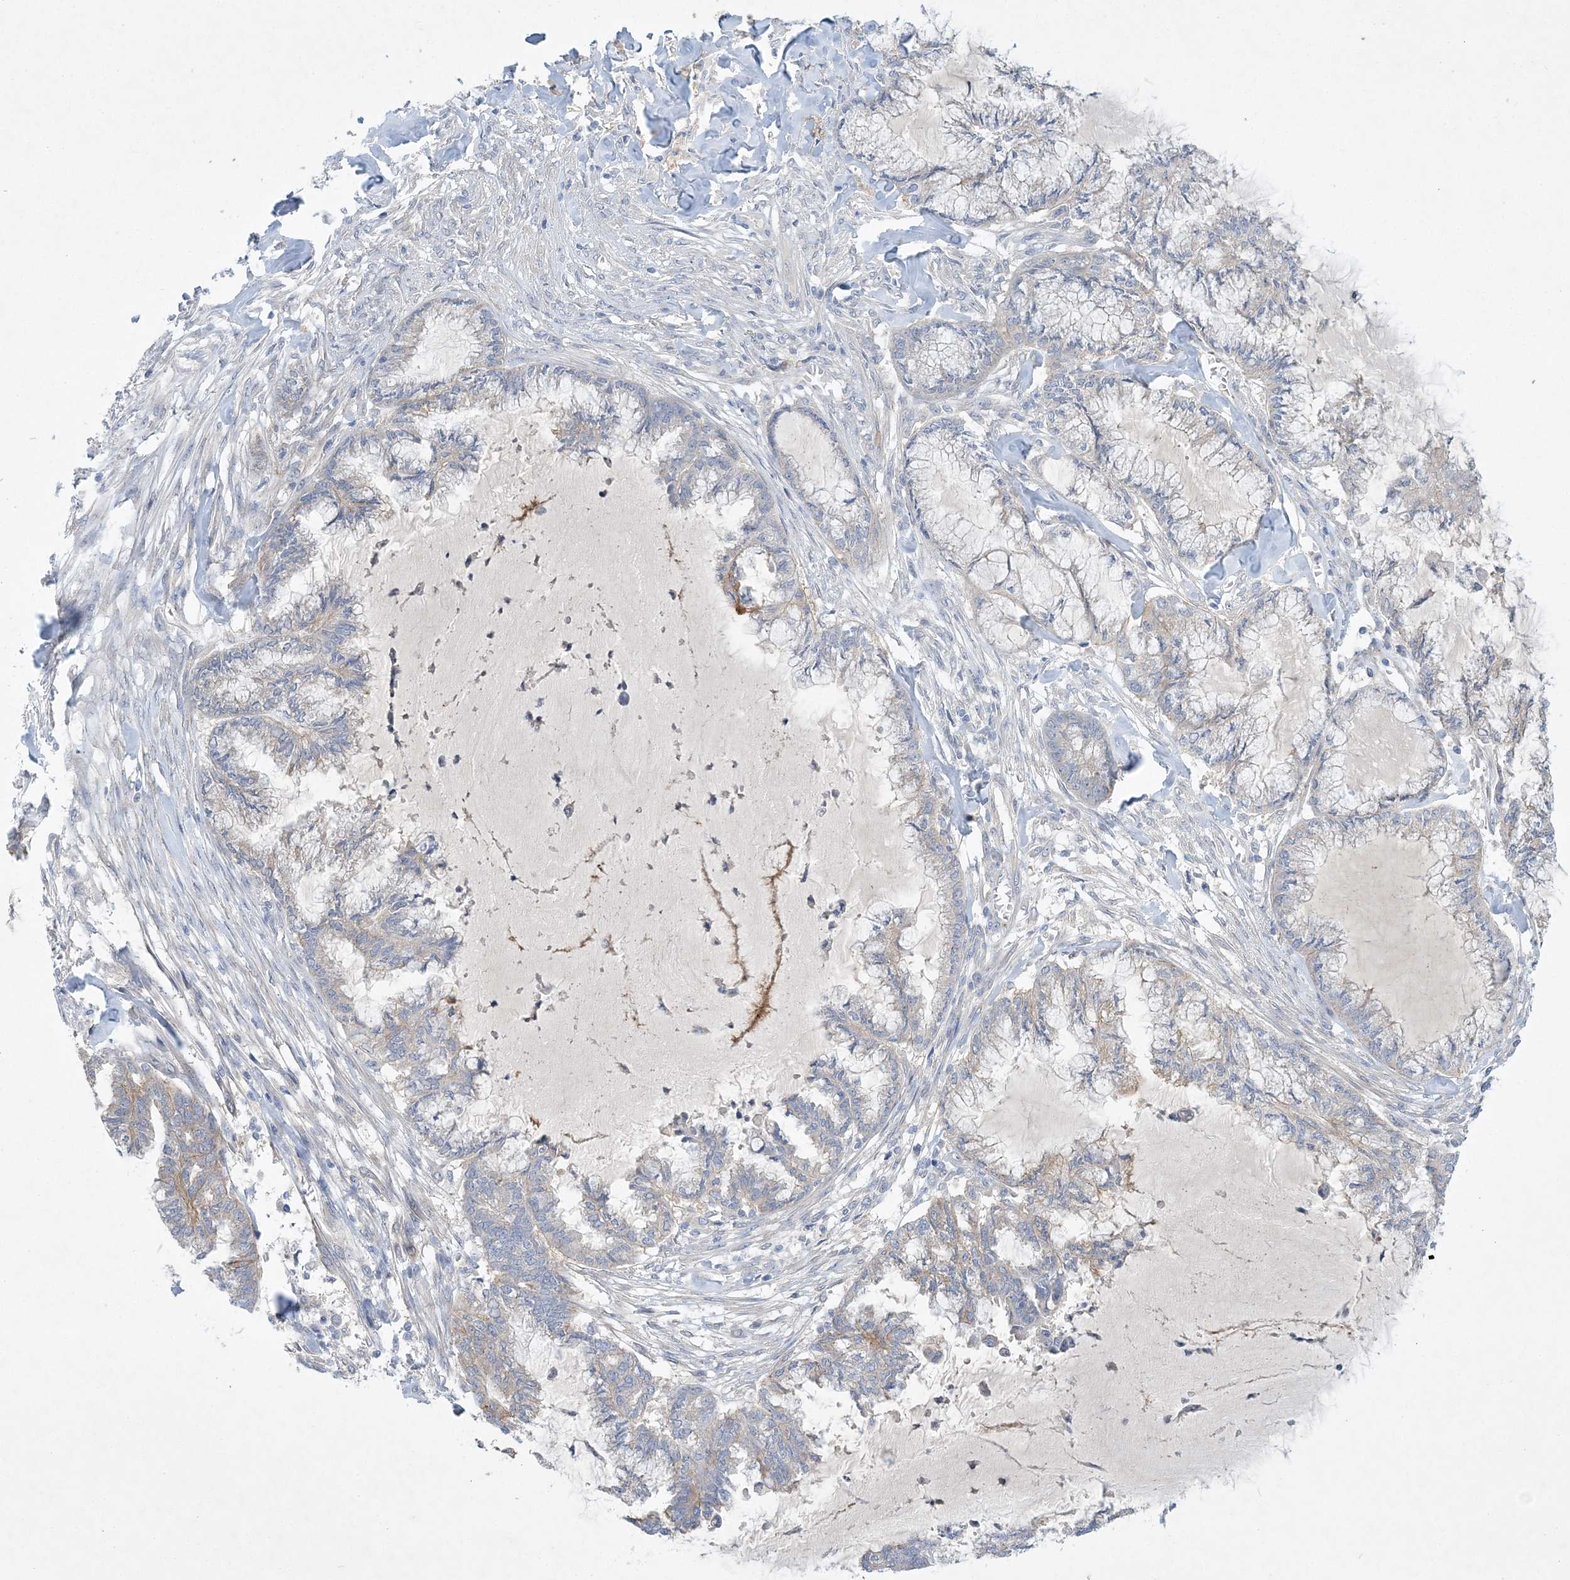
{"staining": {"intensity": "negative", "quantity": "none", "location": "none"}, "tissue": "endometrial cancer", "cell_type": "Tumor cells", "image_type": "cancer", "snomed": [{"axis": "morphology", "description": "Adenocarcinoma, NOS"}, {"axis": "topography", "description": "Endometrium"}], "caption": "IHC histopathology image of neoplastic tissue: adenocarcinoma (endometrial) stained with DAB (3,3'-diaminobenzidine) exhibits no significant protein positivity in tumor cells. (Stains: DAB (3,3'-diaminobenzidine) immunohistochemistry with hematoxylin counter stain, Microscopy: brightfield microscopy at high magnification).", "gene": "ANKRD35", "patient": {"sex": "female", "age": 86}}